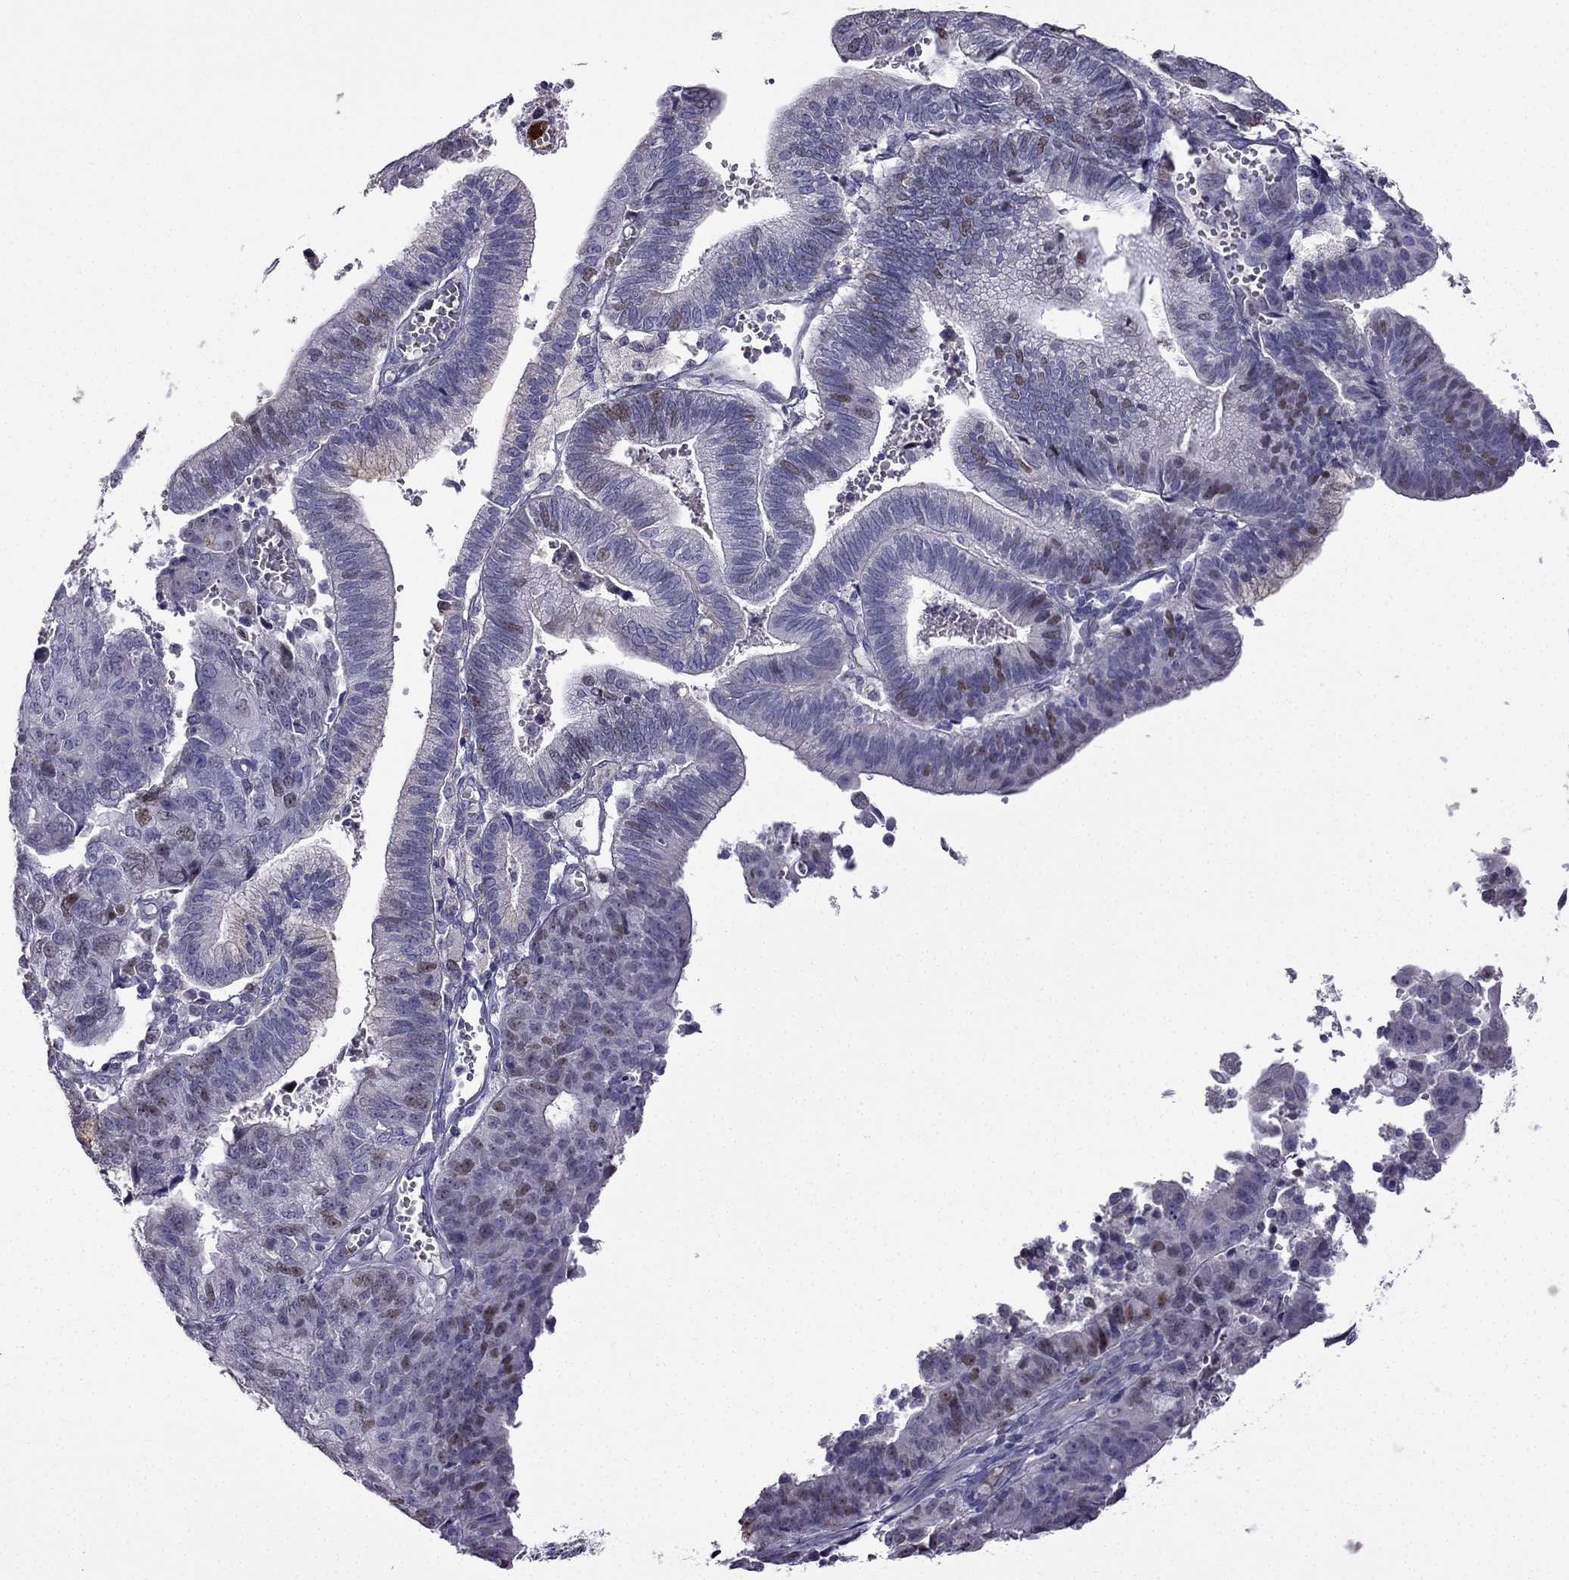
{"staining": {"intensity": "moderate", "quantity": "<25%", "location": "nuclear"}, "tissue": "endometrial cancer", "cell_type": "Tumor cells", "image_type": "cancer", "snomed": [{"axis": "morphology", "description": "Adenocarcinoma, NOS"}, {"axis": "topography", "description": "Endometrium"}], "caption": "Endometrial cancer (adenocarcinoma) tissue demonstrates moderate nuclear positivity in approximately <25% of tumor cells, visualized by immunohistochemistry.", "gene": "UHRF1", "patient": {"sex": "female", "age": 82}}